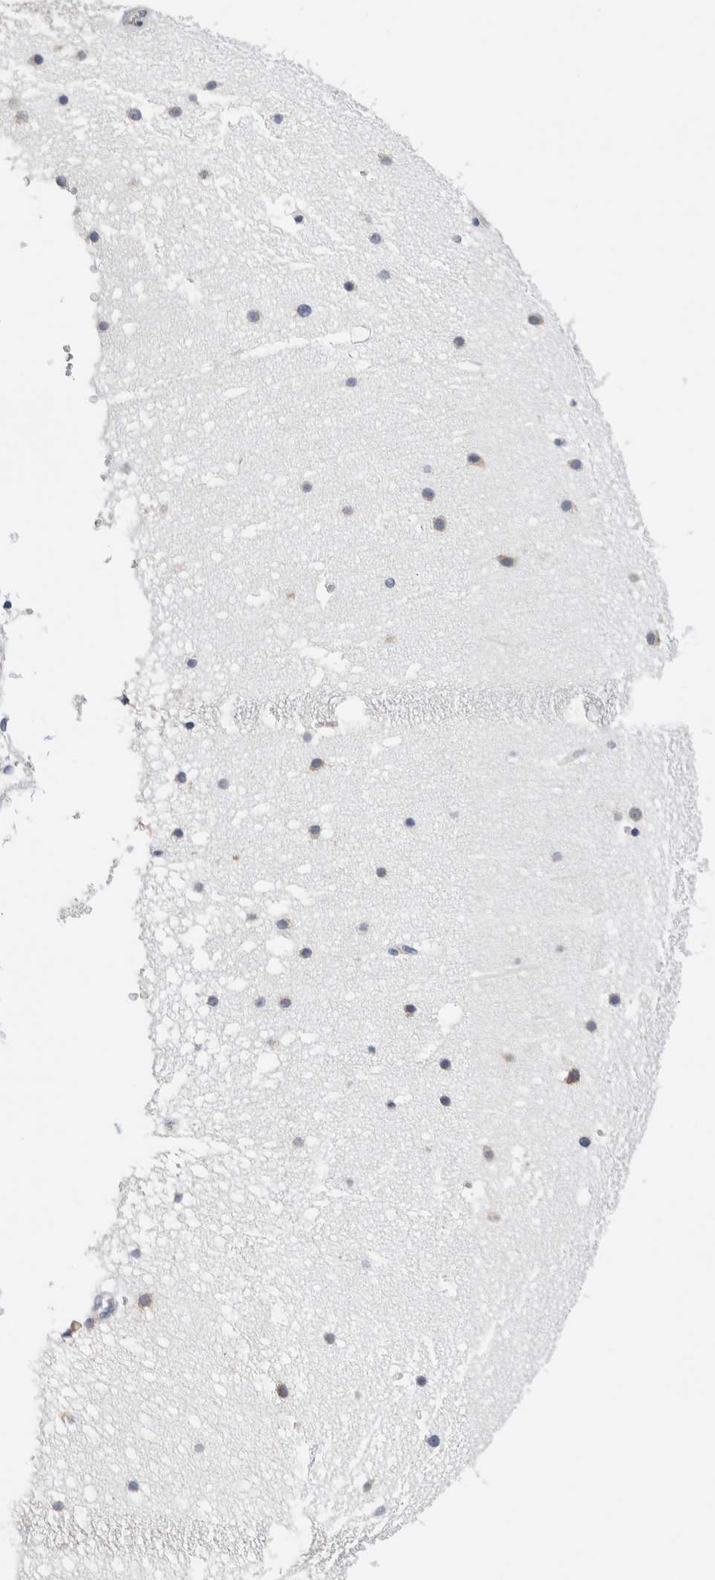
{"staining": {"intensity": "negative", "quantity": "none", "location": "none"}, "tissue": "cerebellum", "cell_type": "Cells in granular layer", "image_type": "normal", "snomed": [{"axis": "morphology", "description": "Normal tissue, NOS"}, {"axis": "topography", "description": "Cerebellum"}], "caption": "Immunohistochemistry photomicrograph of unremarkable cerebellum: human cerebellum stained with DAB (3,3'-diaminobenzidine) demonstrates no significant protein staining in cells in granular layer.", "gene": "RACK1", "patient": {"sex": "male", "age": 57}}